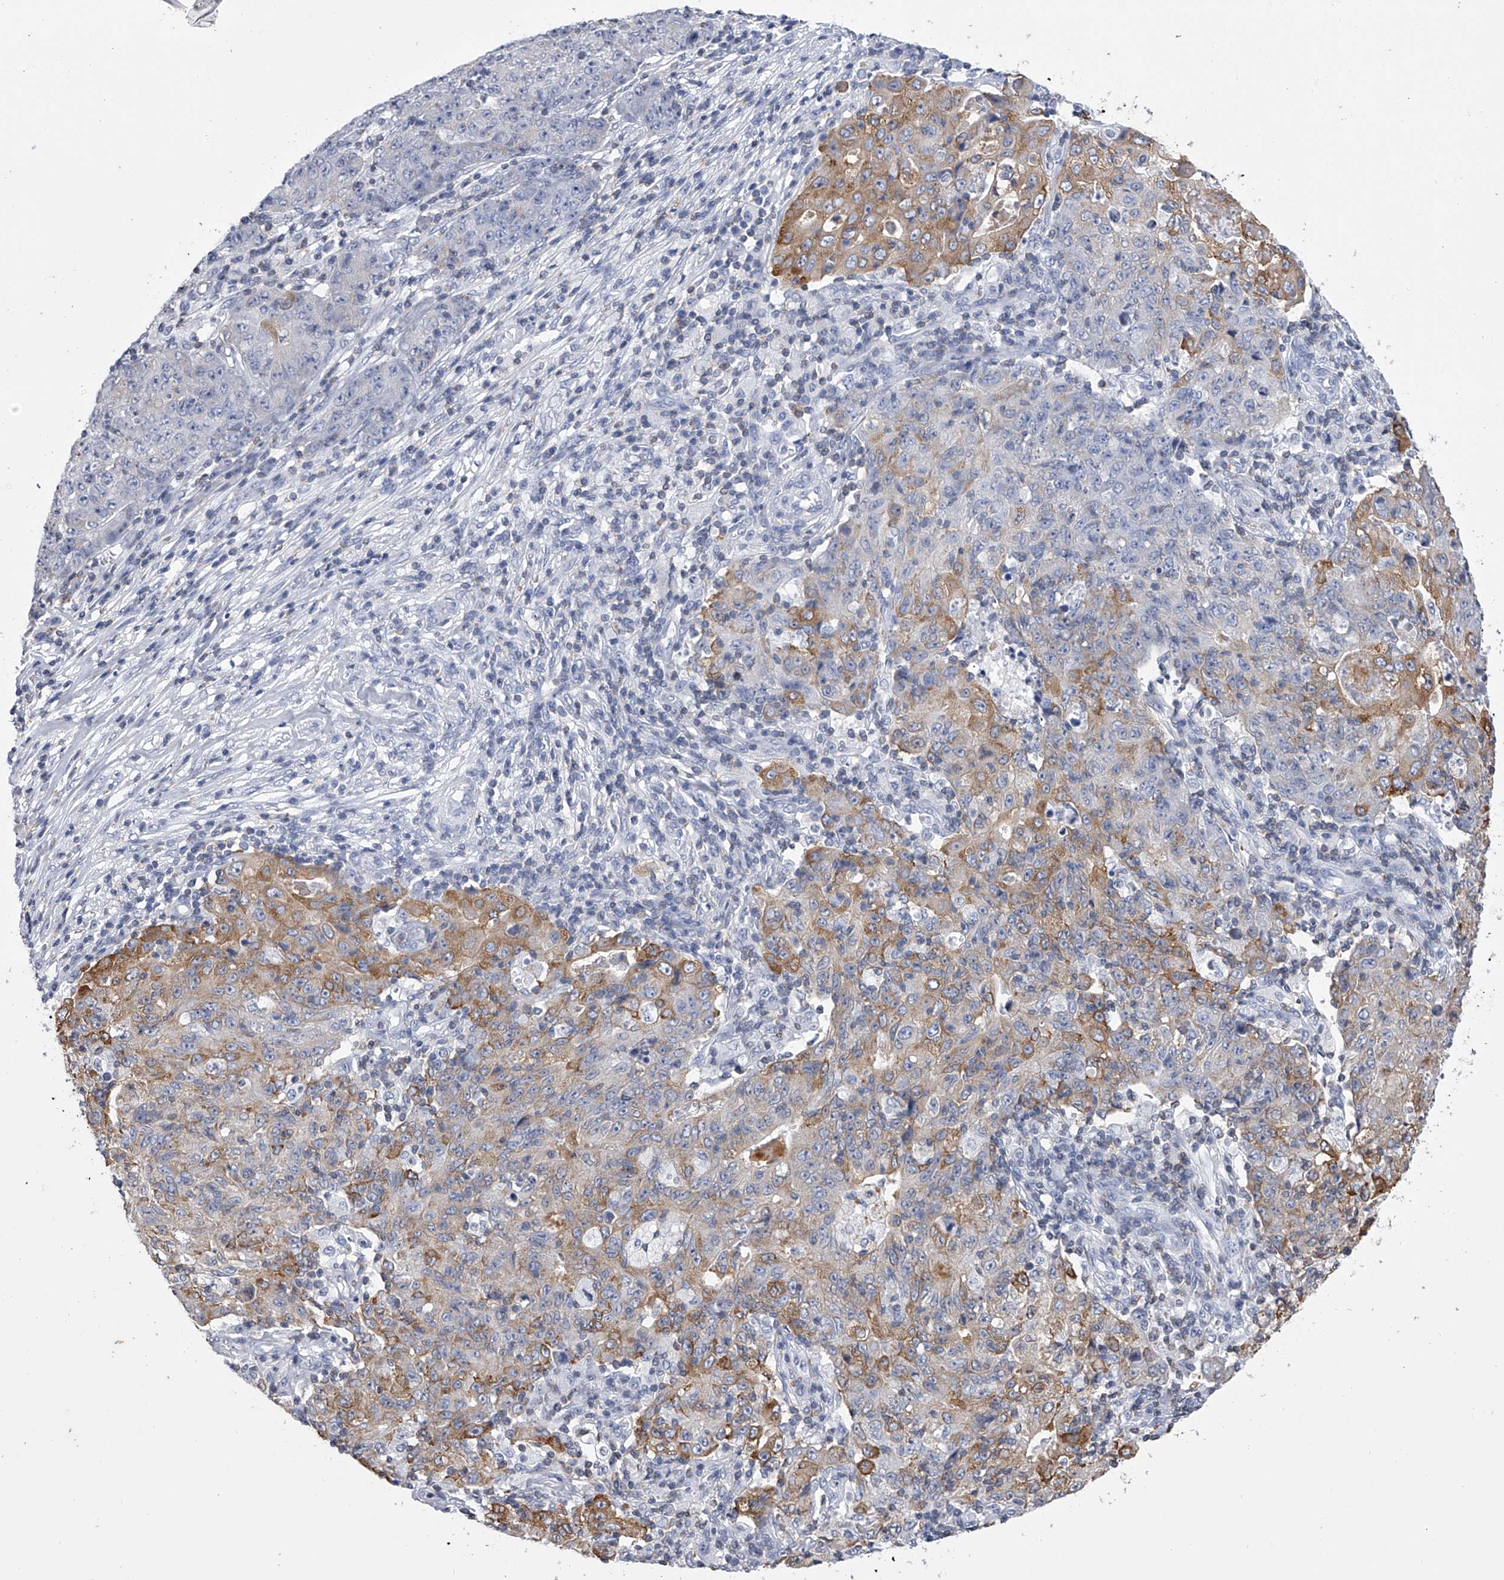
{"staining": {"intensity": "weak", "quantity": "25%-75%", "location": "cytoplasmic/membranous"}, "tissue": "ovarian cancer", "cell_type": "Tumor cells", "image_type": "cancer", "snomed": [{"axis": "morphology", "description": "Carcinoma, endometroid"}, {"axis": "topography", "description": "Ovary"}], "caption": "This image shows IHC staining of endometroid carcinoma (ovarian), with low weak cytoplasmic/membranous staining in about 25%-75% of tumor cells.", "gene": "TASP1", "patient": {"sex": "female", "age": 42}}